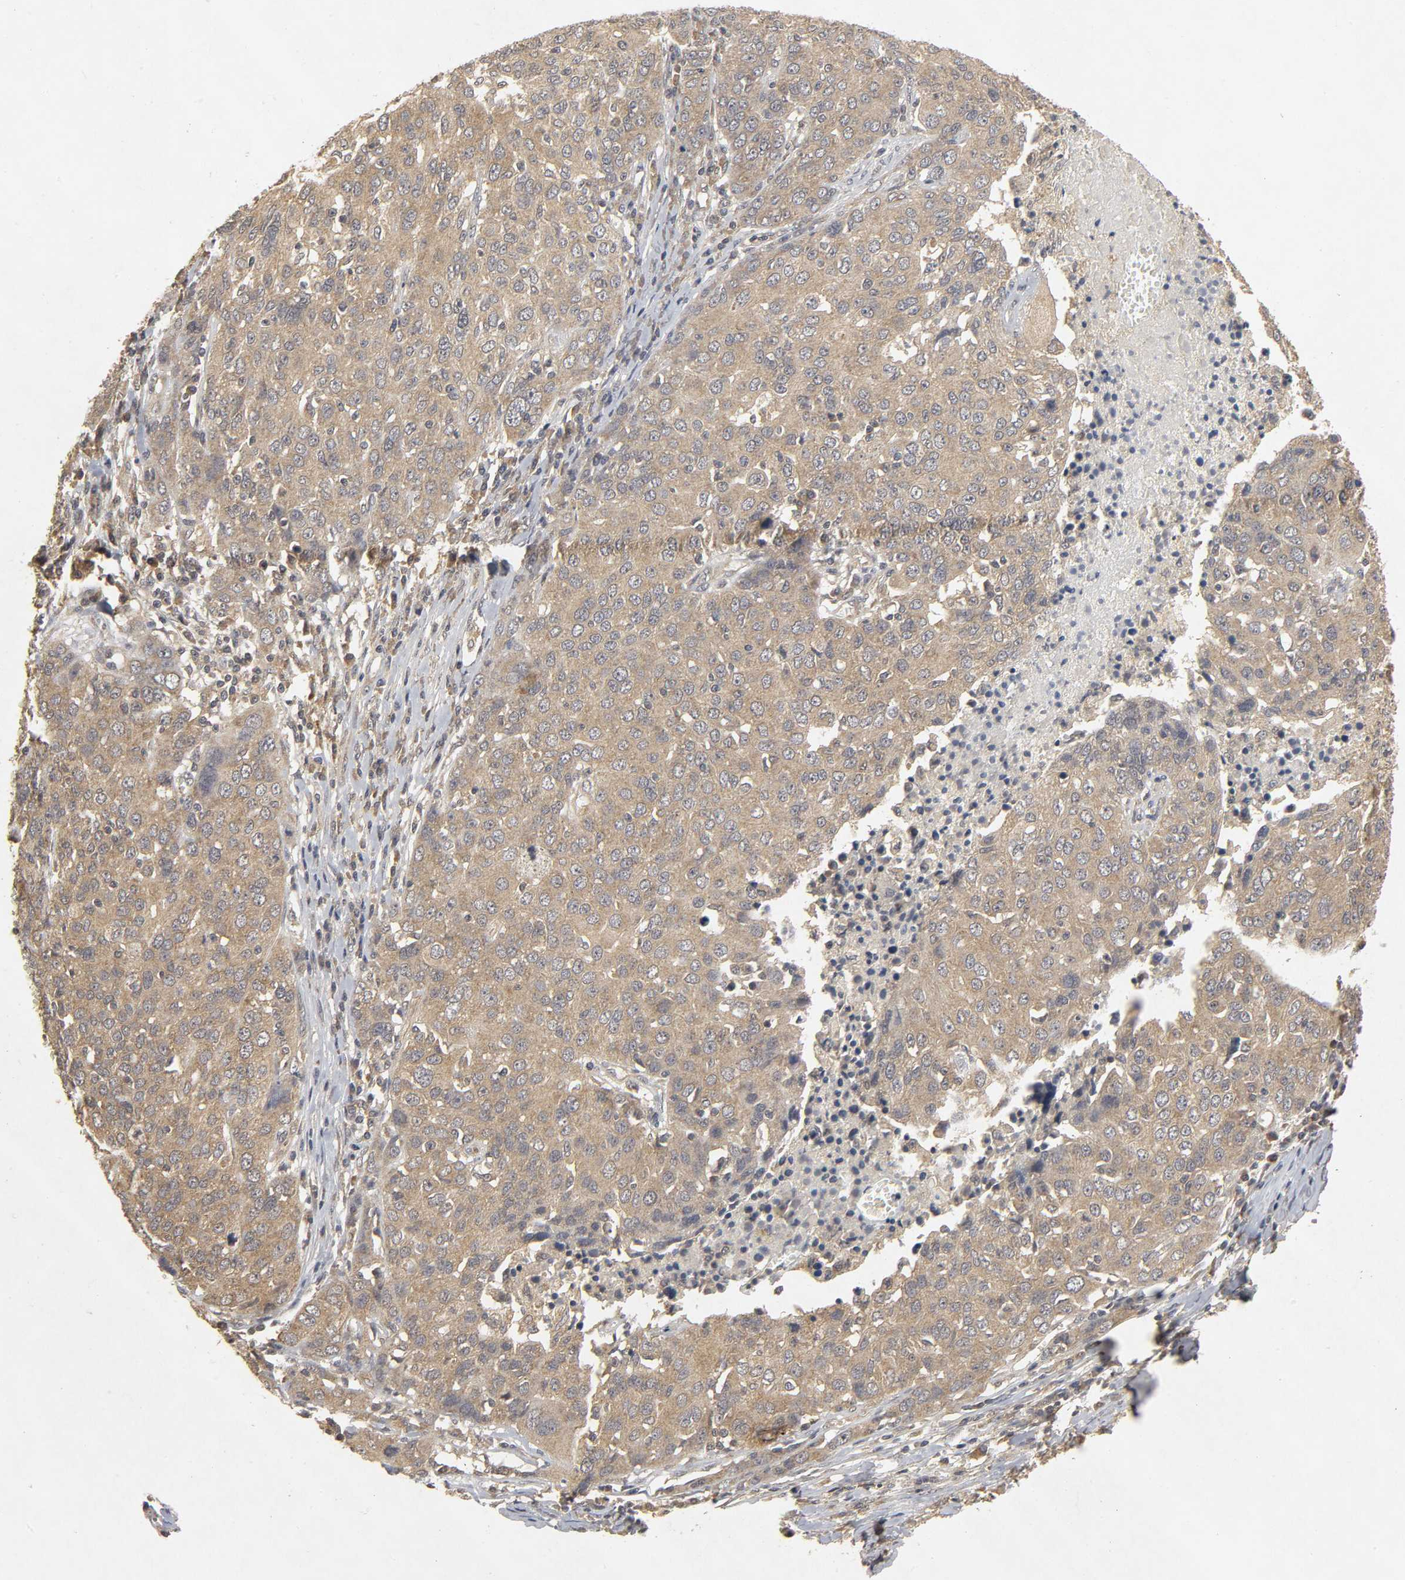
{"staining": {"intensity": "moderate", "quantity": ">75%", "location": "cytoplasmic/membranous"}, "tissue": "ovarian cancer", "cell_type": "Tumor cells", "image_type": "cancer", "snomed": [{"axis": "morphology", "description": "Carcinoma, endometroid"}, {"axis": "topography", "description": "Ovary"}], "caption": "Brown immunohistochemical staining in ovarian cancer (endometroid carcinoma) shows moderate cytoplasmic/membranous positivity in about >75% of tumor cells.", "gene": "TRAF6", "patient": {"sex": "female", "age": 50}}